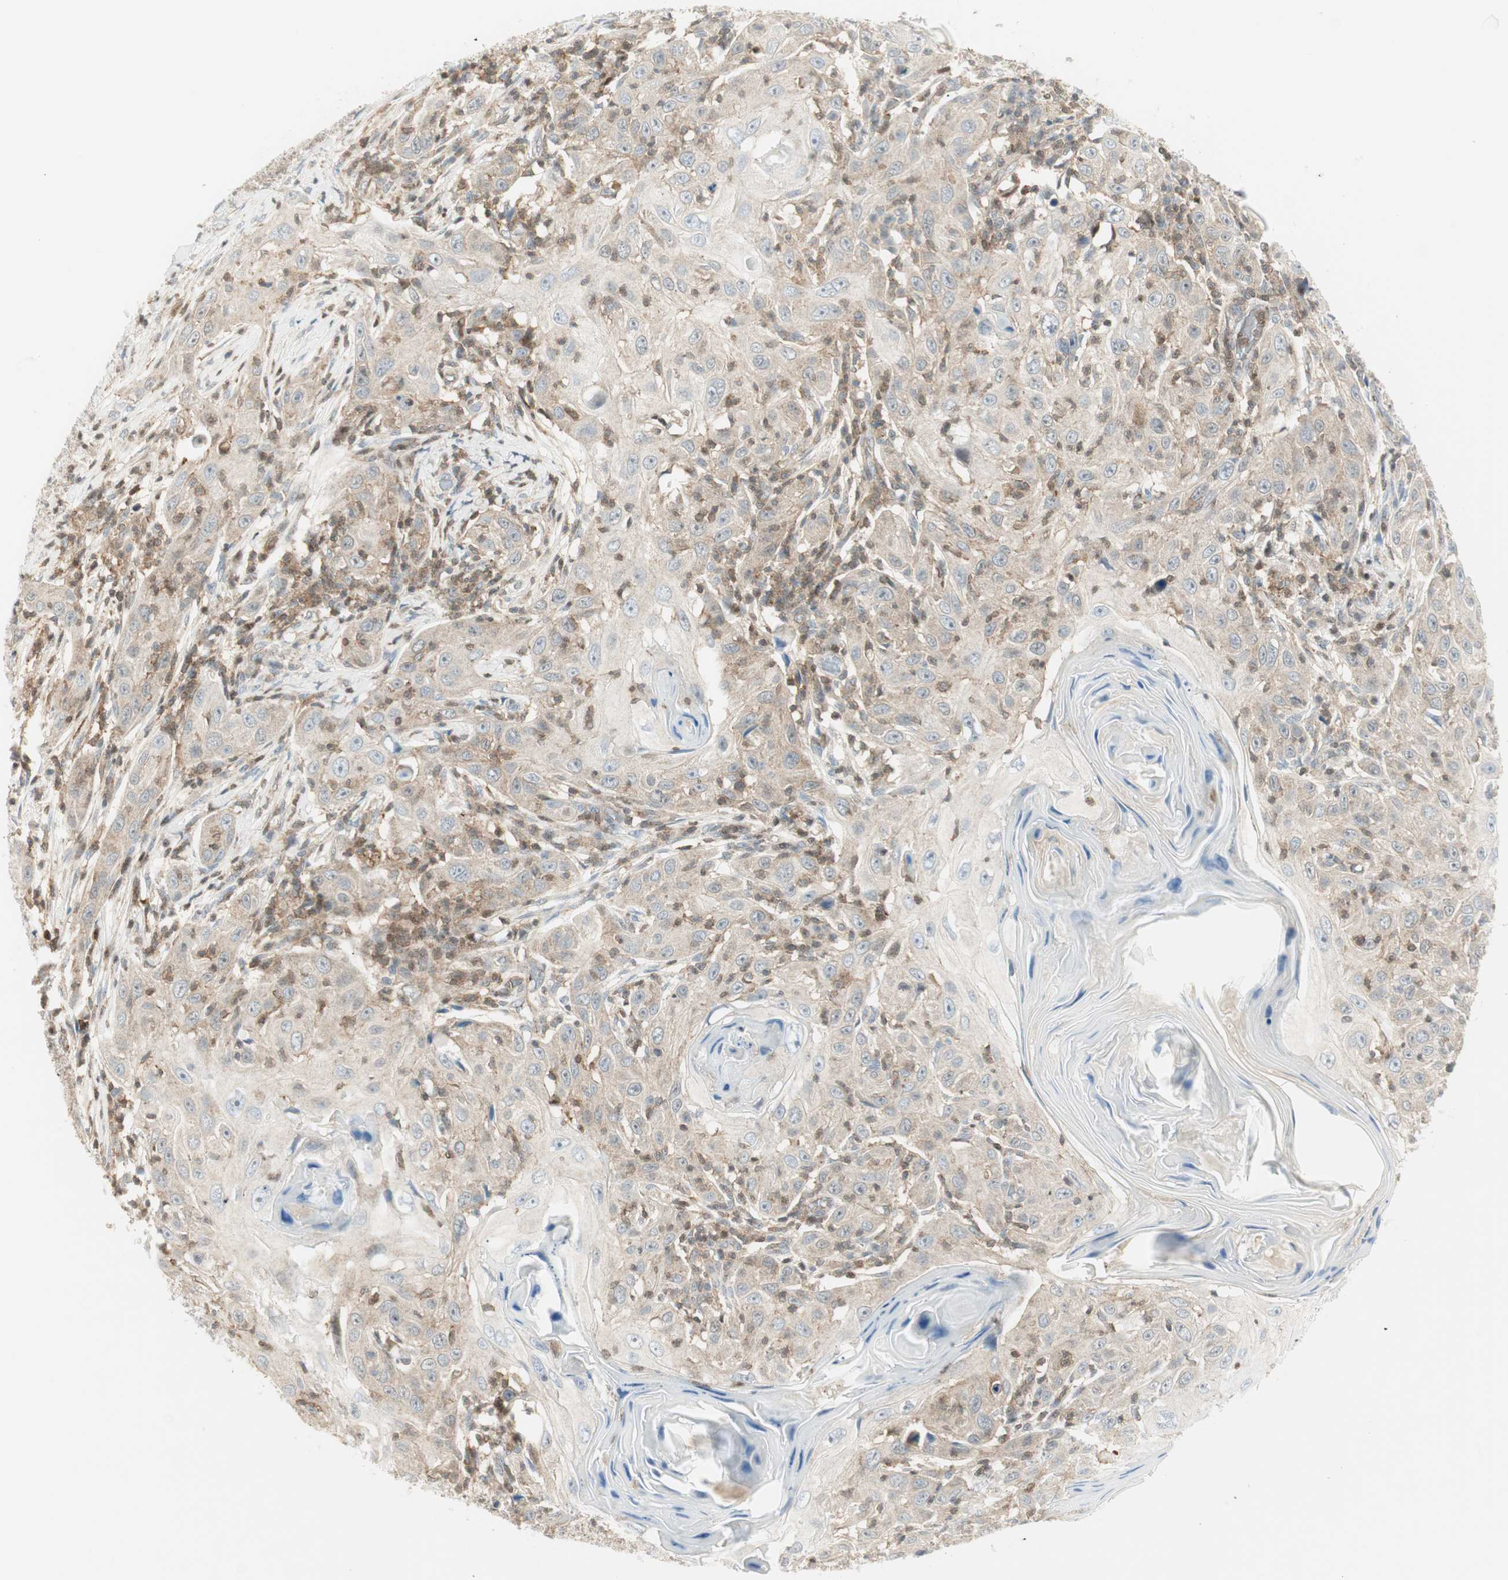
{"staining": {"intensity": "weak", "quantity": ">75%", "location": "cytoplasmic/membranous"}, "tissue": "skin cancer", "cell_type": "Tumor cells", "image_type": "cancer", "snomed": [{"axis": "morphology", "description": "Squamous cell carcinoma, NOS"}, {"axis": "topography", "description": "Skin"}], "caption": "A photomicrograph of skin squamous cell carcinoma stained for a protein displays weak cytoplasmic/membranous brown staining in tumor cells.", "gene": "PPP1CA", "patient": {"sex": "female", "age": 88}}